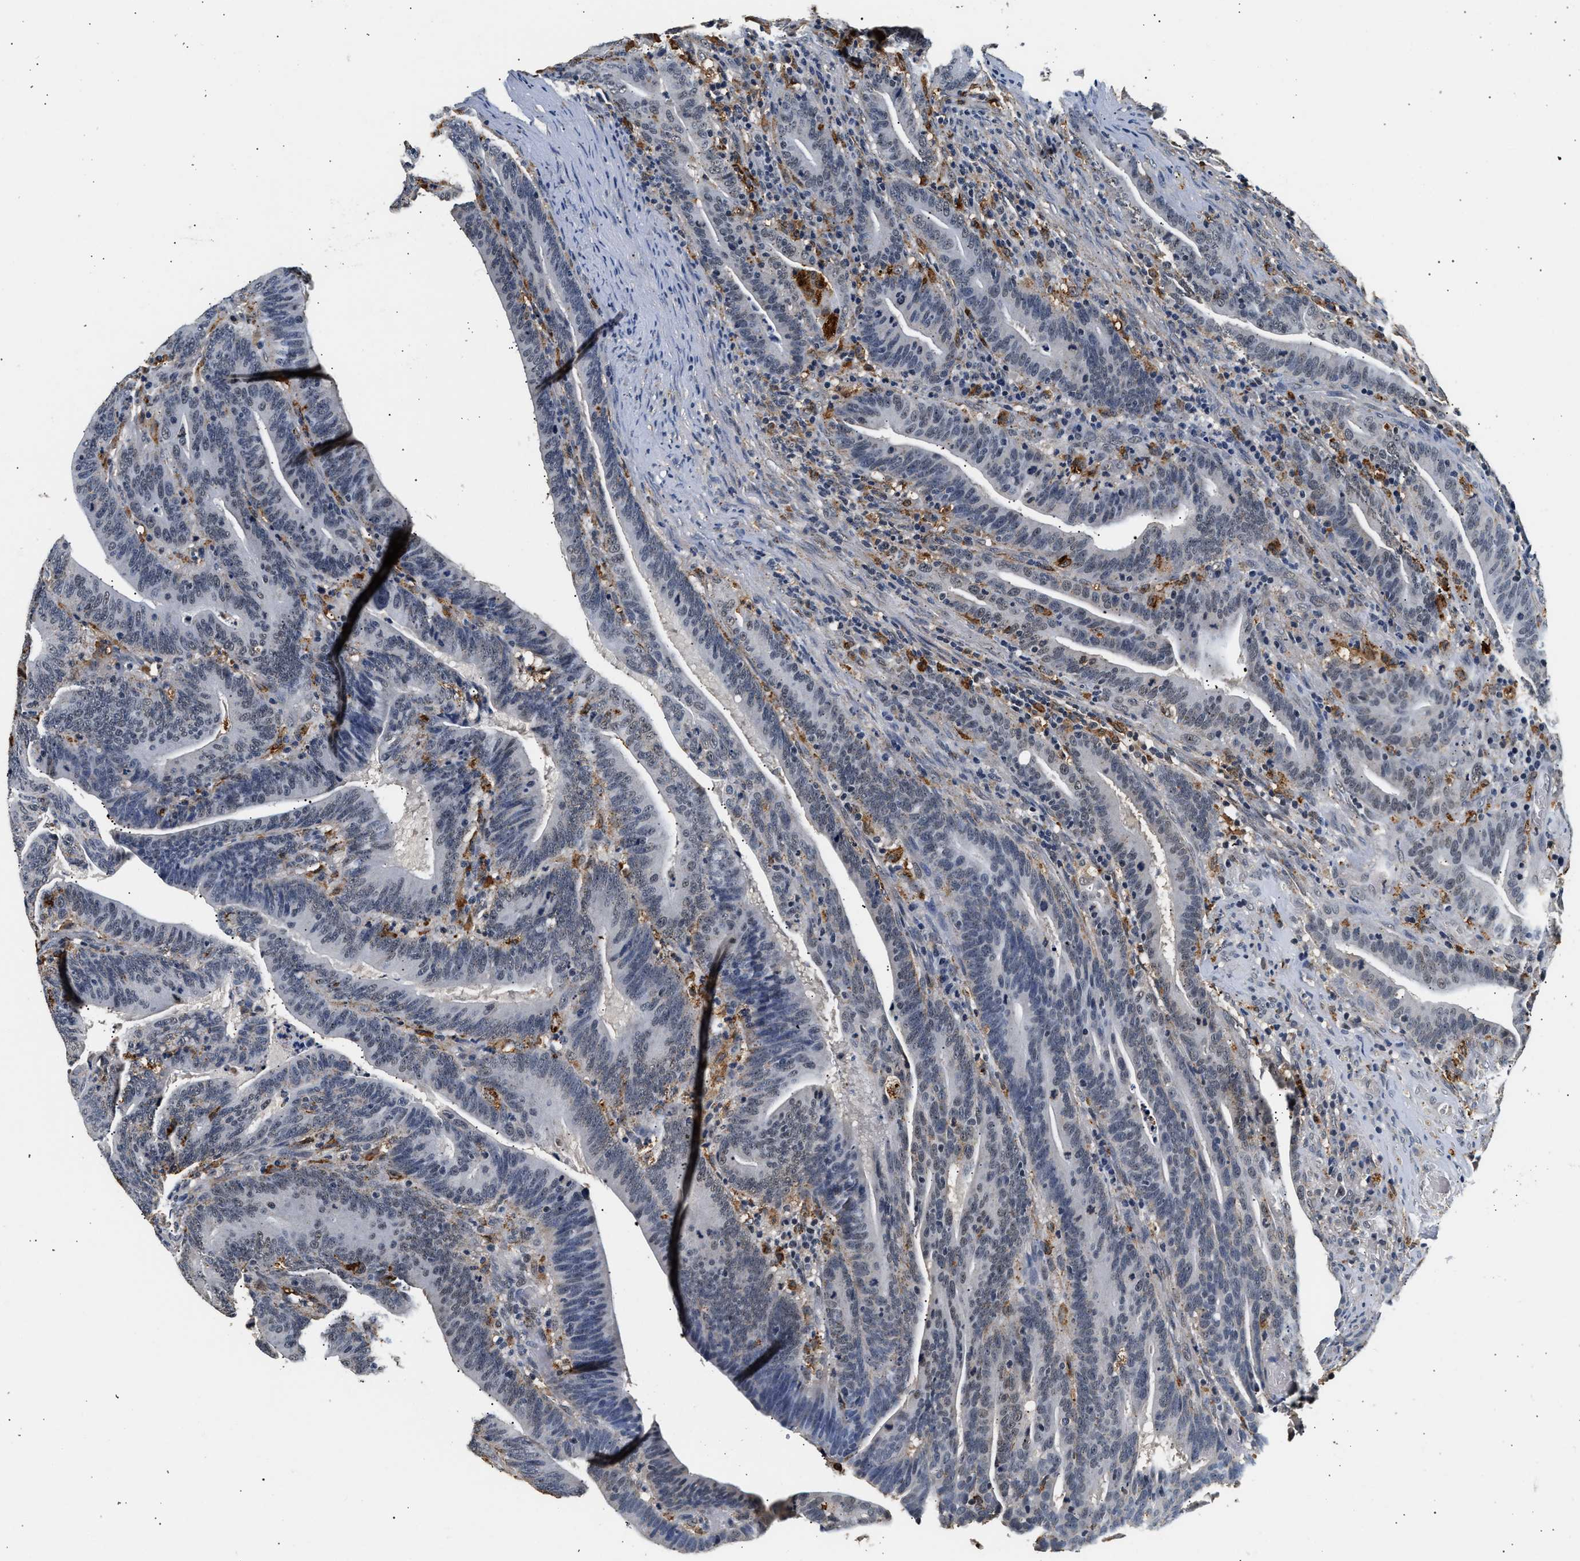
{"staining": {"intensity": "negative", "quantity": "none", "location": "none"}, "tissue": "colorectal cancer", "cell_type": "Tumor cells", "image_type": "cancer", "snomed": [{"axis": "morphology", "description": "Adenocarcinoma, NOS"}, {"axis": "topography", "description": "Colon"}], "caption": "DAB (3,3'-diaminobenzidine) immunohistochemical staining of colorectal cancer displays no significant expression in tumor cells. (Stains: DAB immunohistochemistry (IHC) with hematoxylin counter stain, Microscopy: brightfield microscopy at high magnification).", "gene": "SMU1", "patient": {"sex": "female", "age": 66}}